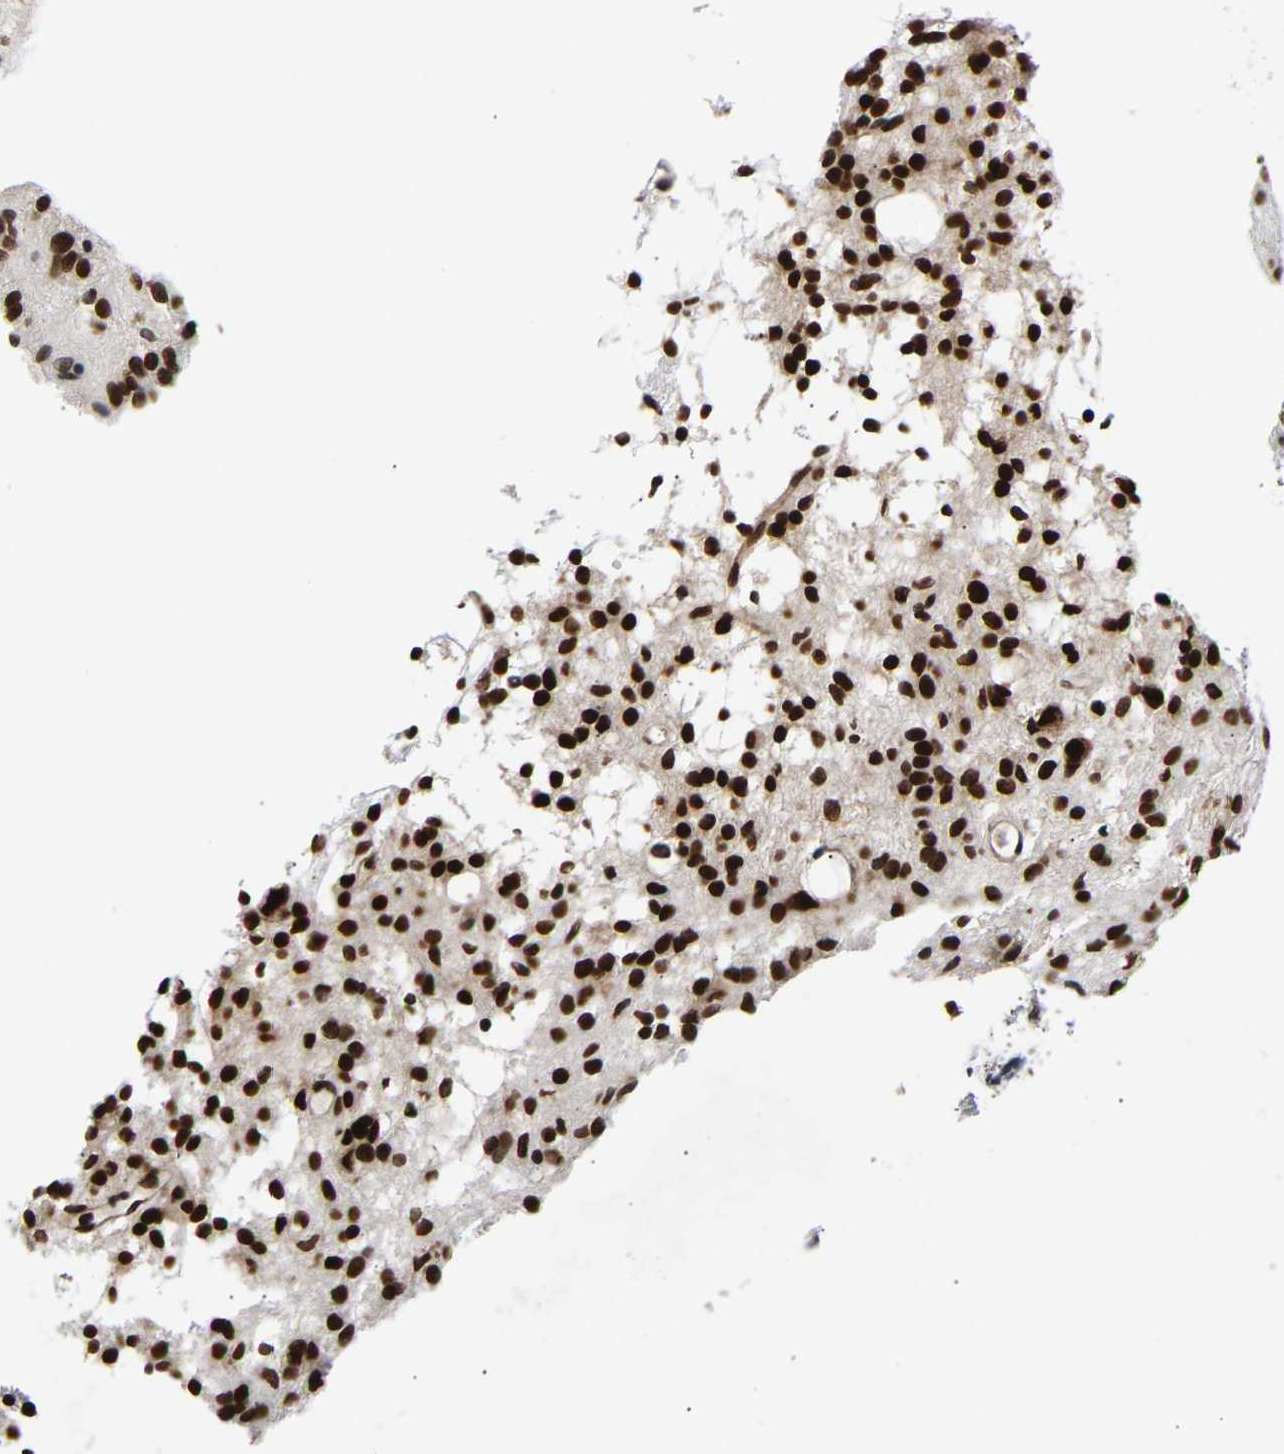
{"staining": {"intensity": "strong", "quantity": ">75%", "location": "nuclear"}, "tissue": "glioma", "cell_type": "Tumor cells", "image_type": "cancer", "snomed": [{"axis": "morphology", "description": "Glioma, malignant, High grade"}, {"axis": "topography", "description": "Brain"}], "caption": "Malignant glioma (high-grade) stained with a brown dye demonstrates strong nuclear positive staining in about >75% of tumor cells.", "gene": "PSIP1", "patient": {"sex": "female", "age": 59}}